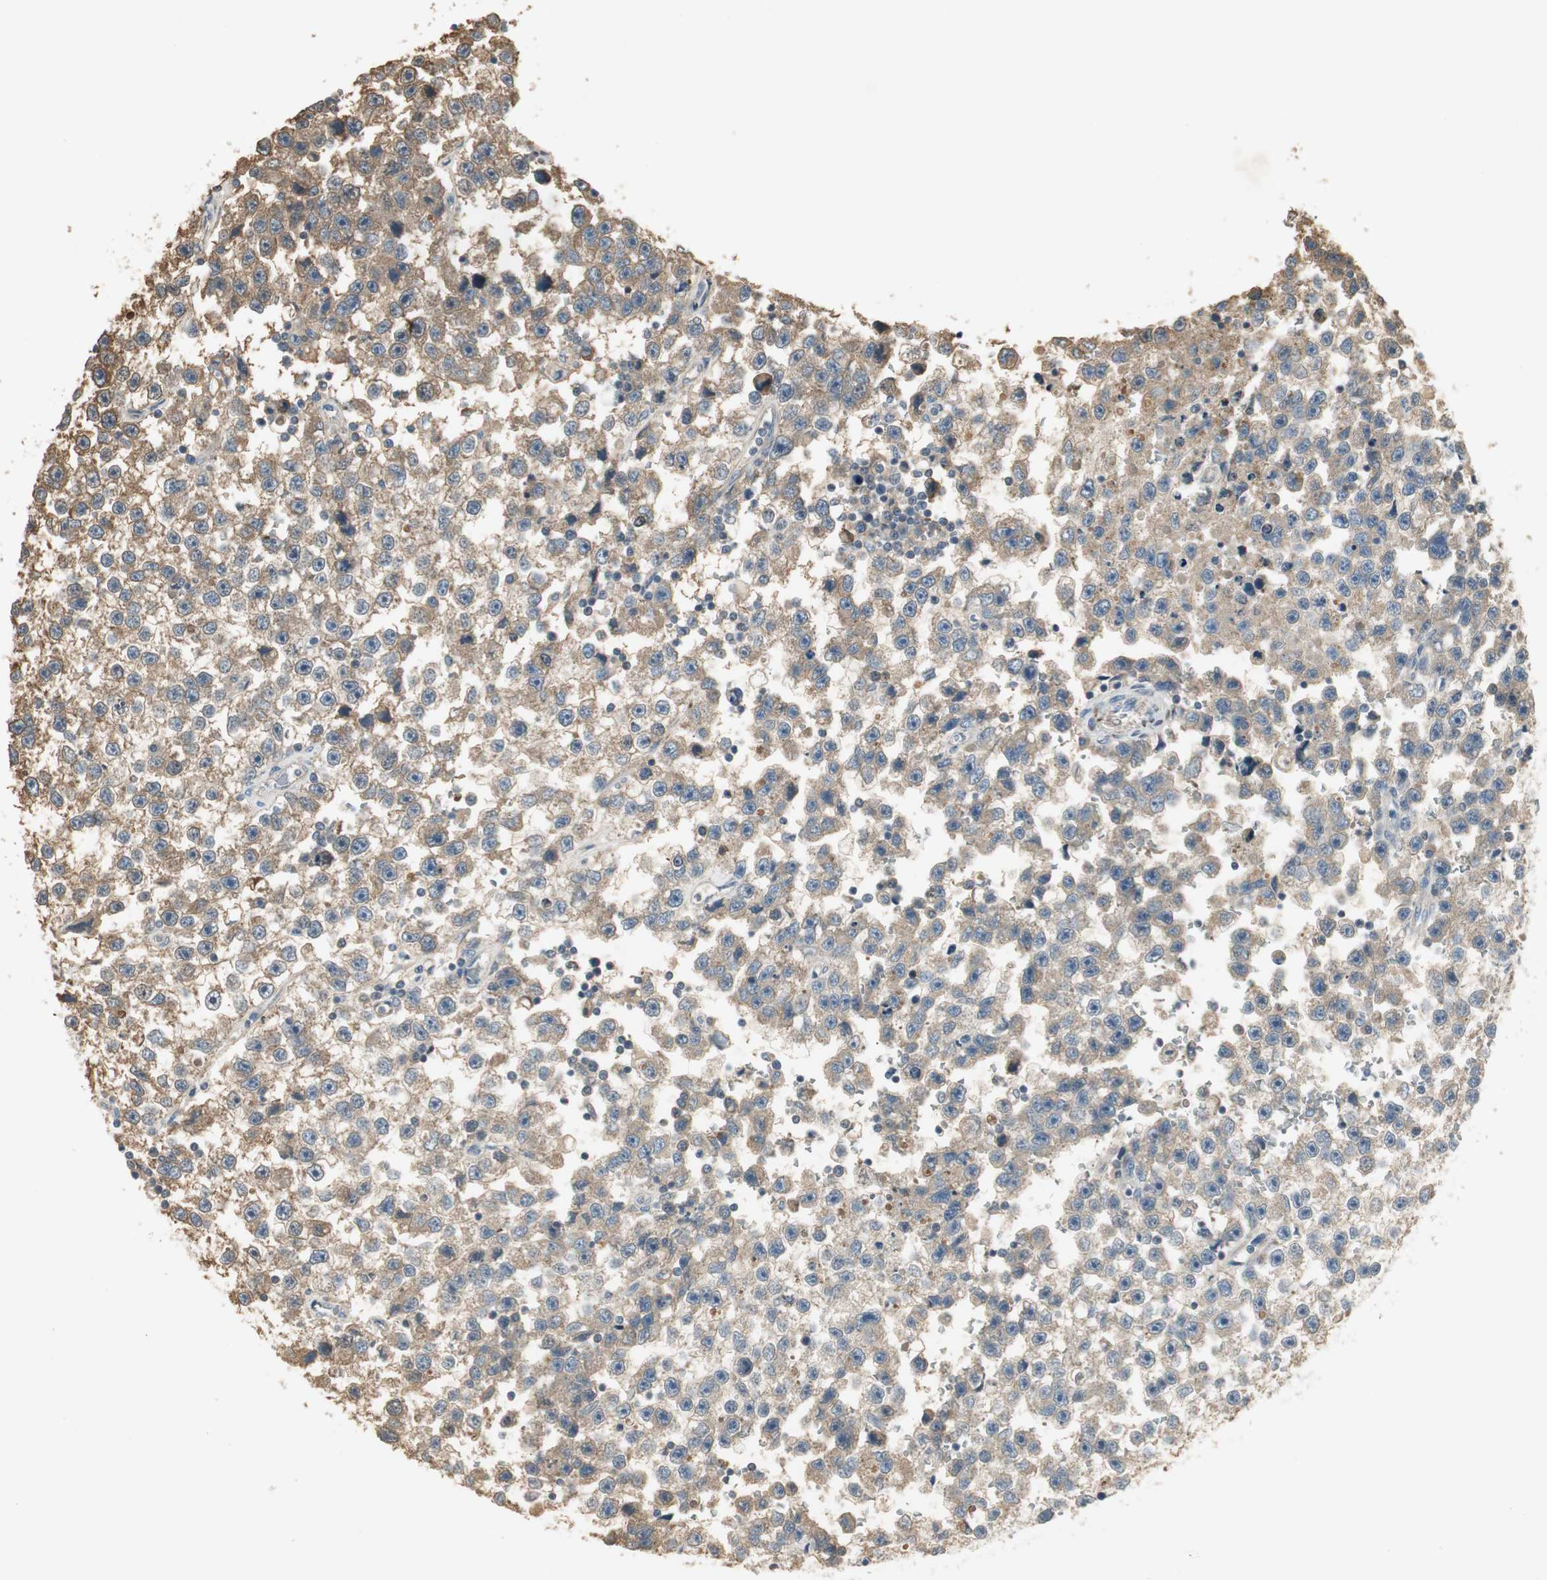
{"staining": {"intensity": "moderate", "quantity": ">75%", "location": "cytoplasmic/membranous"}, "tissue": "testis cancer", "cell_type": "Tumor cells", "image_type": "cancer", "snomed": [{"axis": "morphology", "description": "Seminoma, NOS"}, {"axis": "topography", "description": "Testis"}], "caption": "Tumor cells show moderate cytoplasmic/membranous positivity in approximately >75% of cells in seminoma (testis).", "gene": "USP2", "patient": {"sex": "male", "age": 33}}